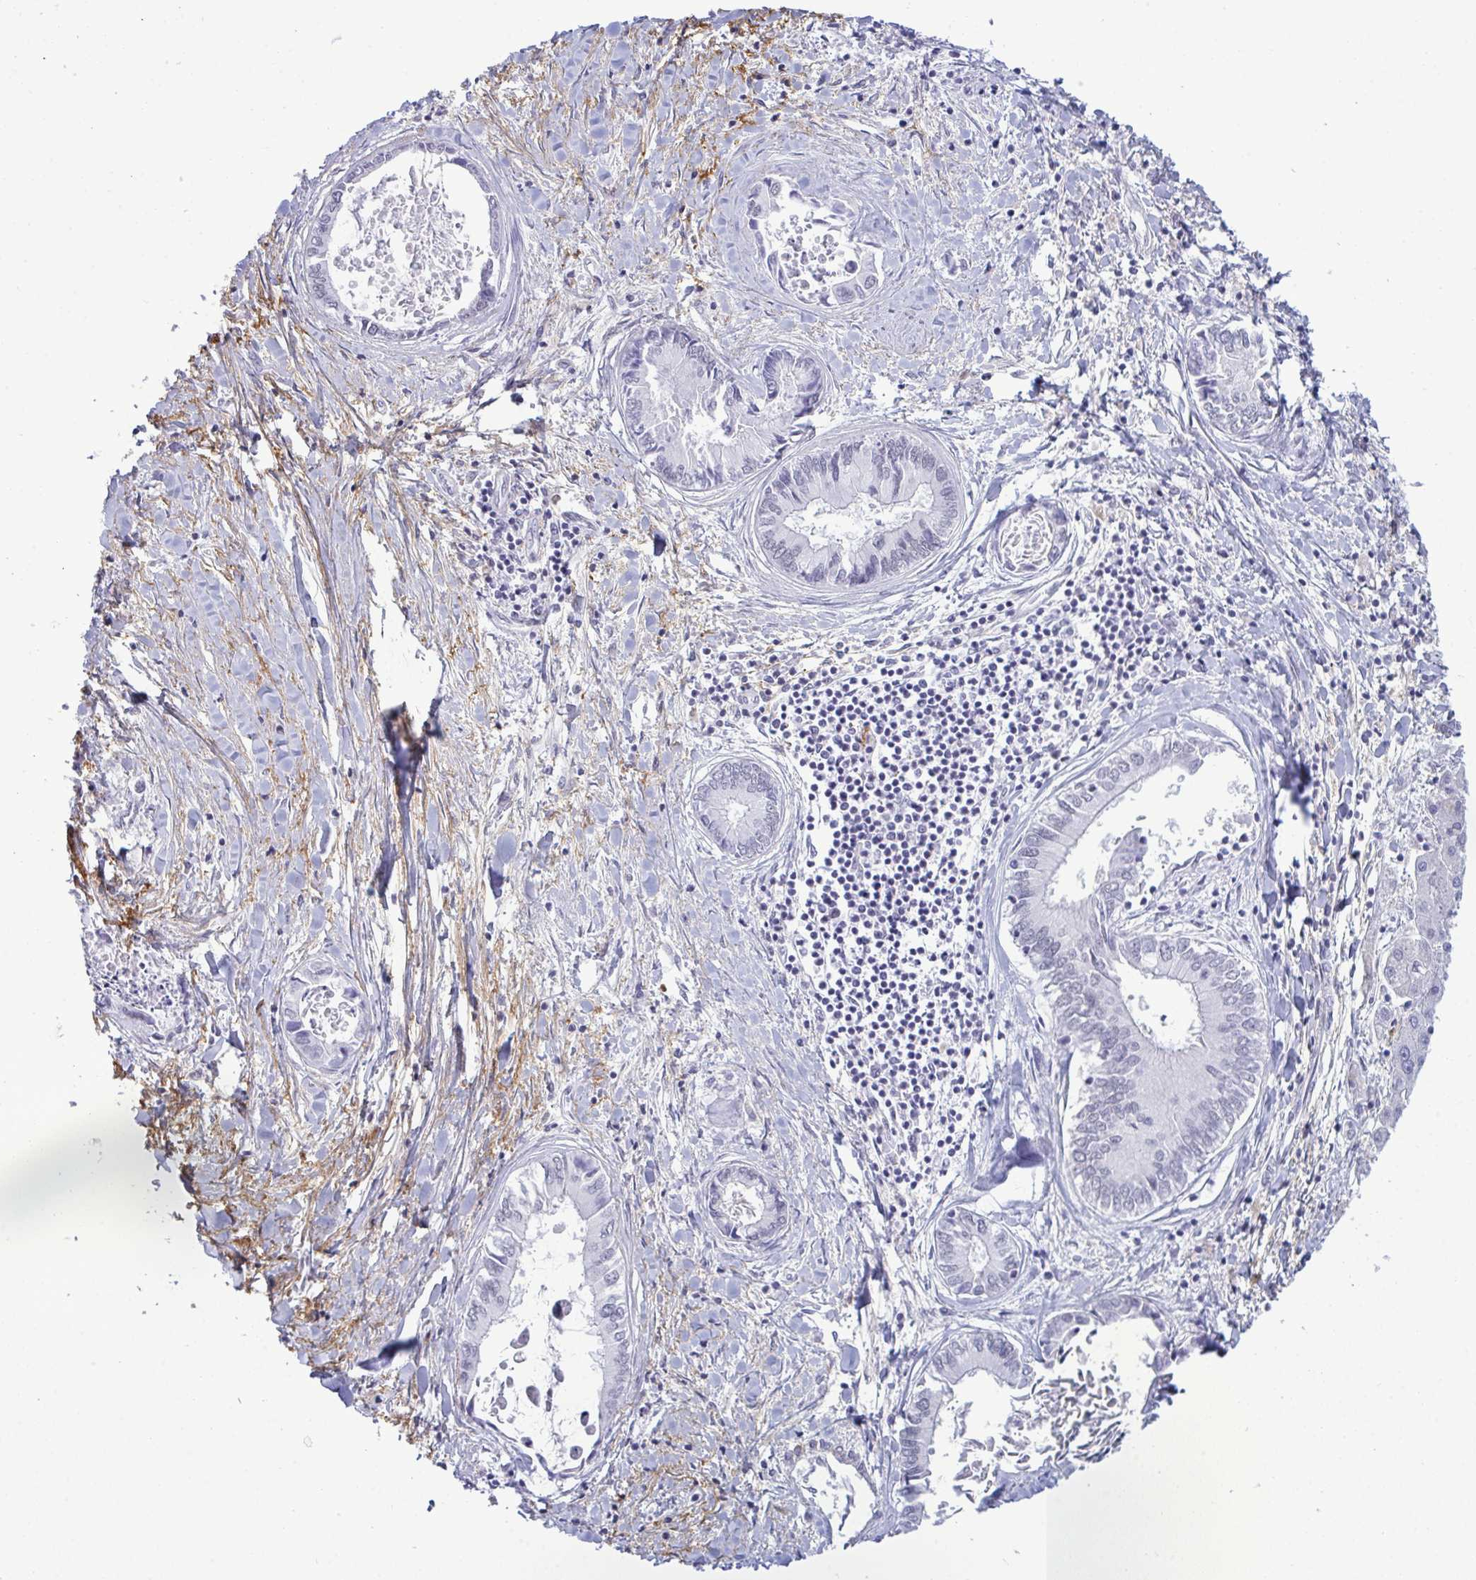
{"staining": {"intensity": "negative", "quantity": "none", "location": "none"}, "tissue": "liver cancer", "cell_type": "Tumor cells", "image_type": "cancer", "snomed": [{"axis": "morphology", "description": "Cholangiocarcinoma"}, {"axis": "topography", "description": "Liver"}], "caption": "Tumor cells are negative for brown protein staining in liver cholangiocarcinoma. (DAB immunohistochemistry (IHC) with hematoxylin counter stain).", "gene": "ELN", "patient": {"sex": "male", "age": 66}}